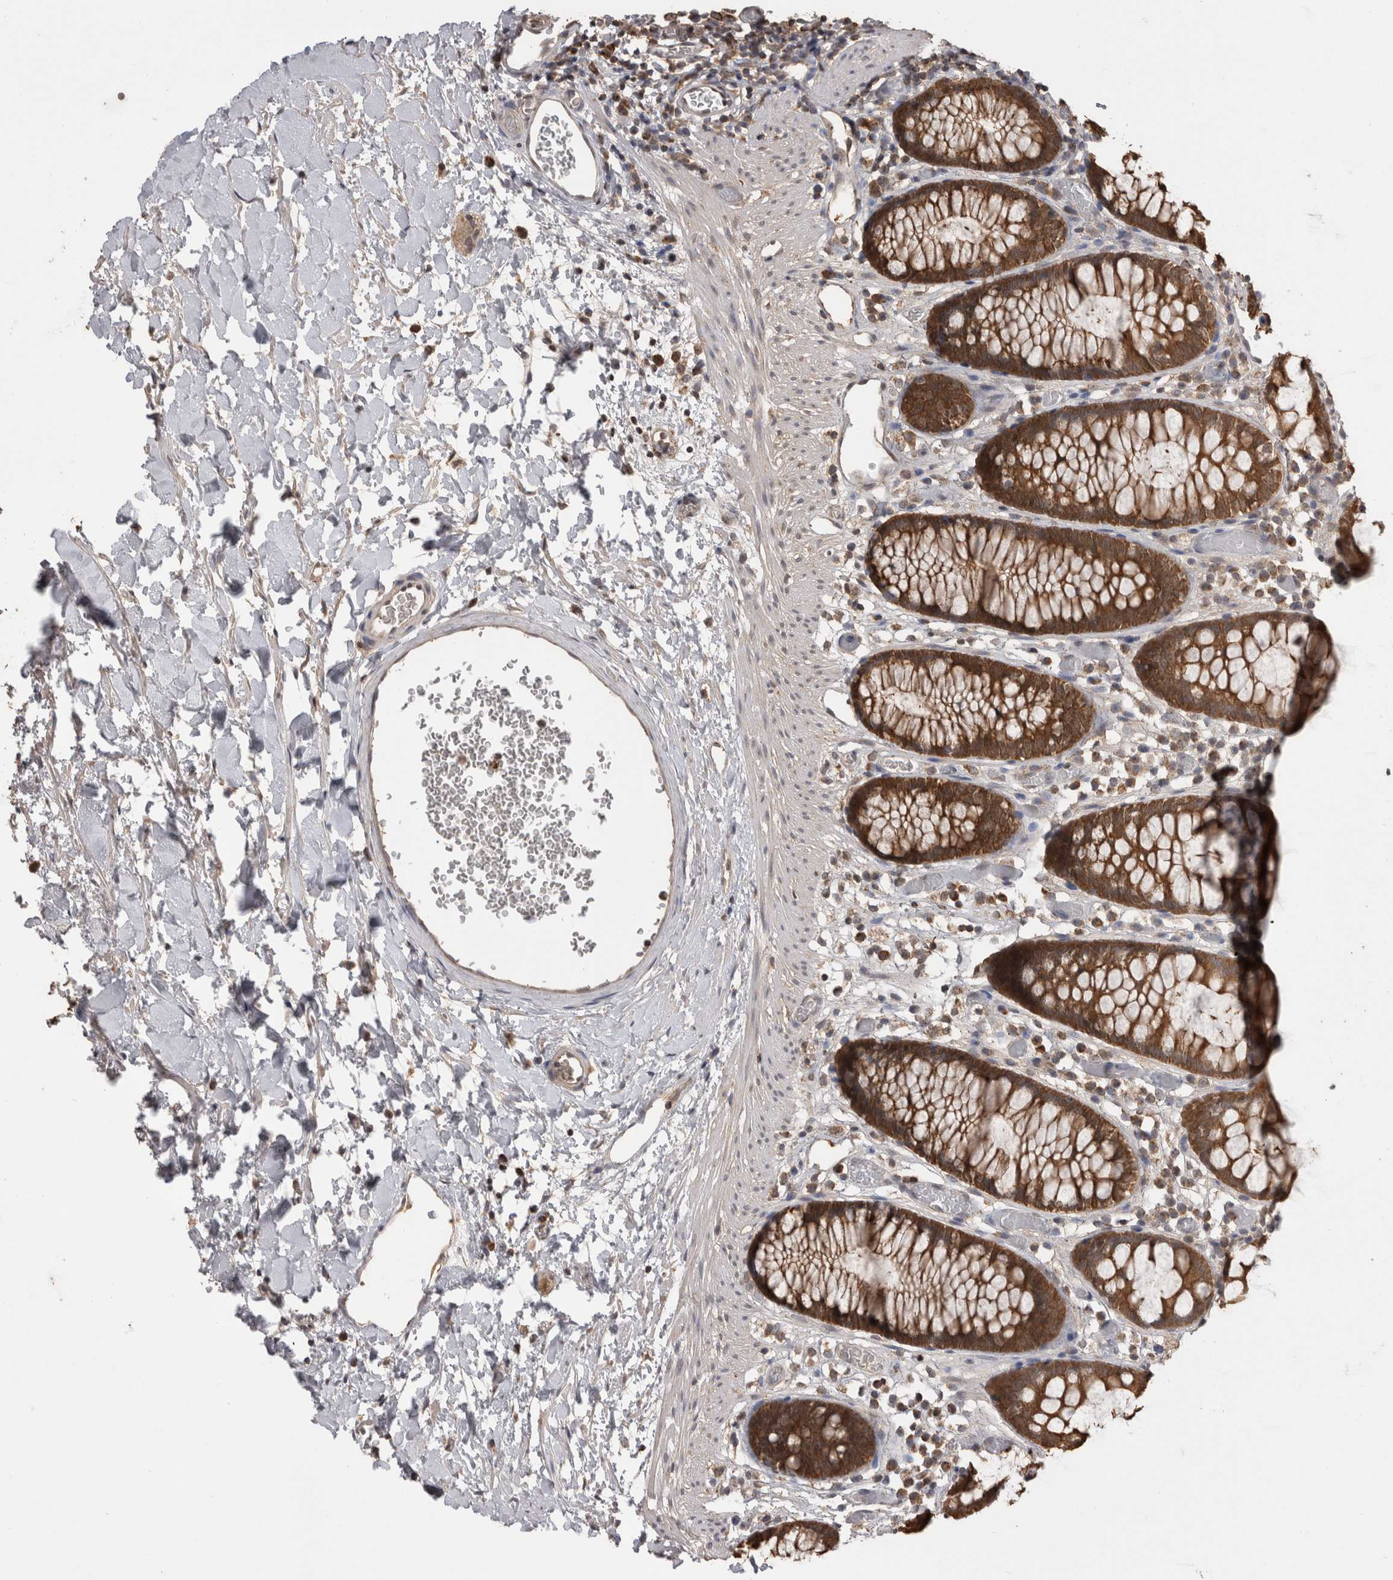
{"staining": {"intensity": "moderate", "quantity": ">75%", "location": "cytoplasmic/membranous"}, "tissue": "colon", "cell_type": "Endothelial cells", "image_type": "normal", "snomed": [{"axis": "morphology", "description": "Normal tissue, NOS"}, {"axis": "topography", "description": "Colon"}], "caption": "This image demonstrates immunohistochemistry (IHC) staining of unremarkable human colon, with medium moderate cytoplasmic/membranous positivity in about >75% of endothelial cells.", "gene": "PREP", "patient": {"sex": "male", "age": 14}}